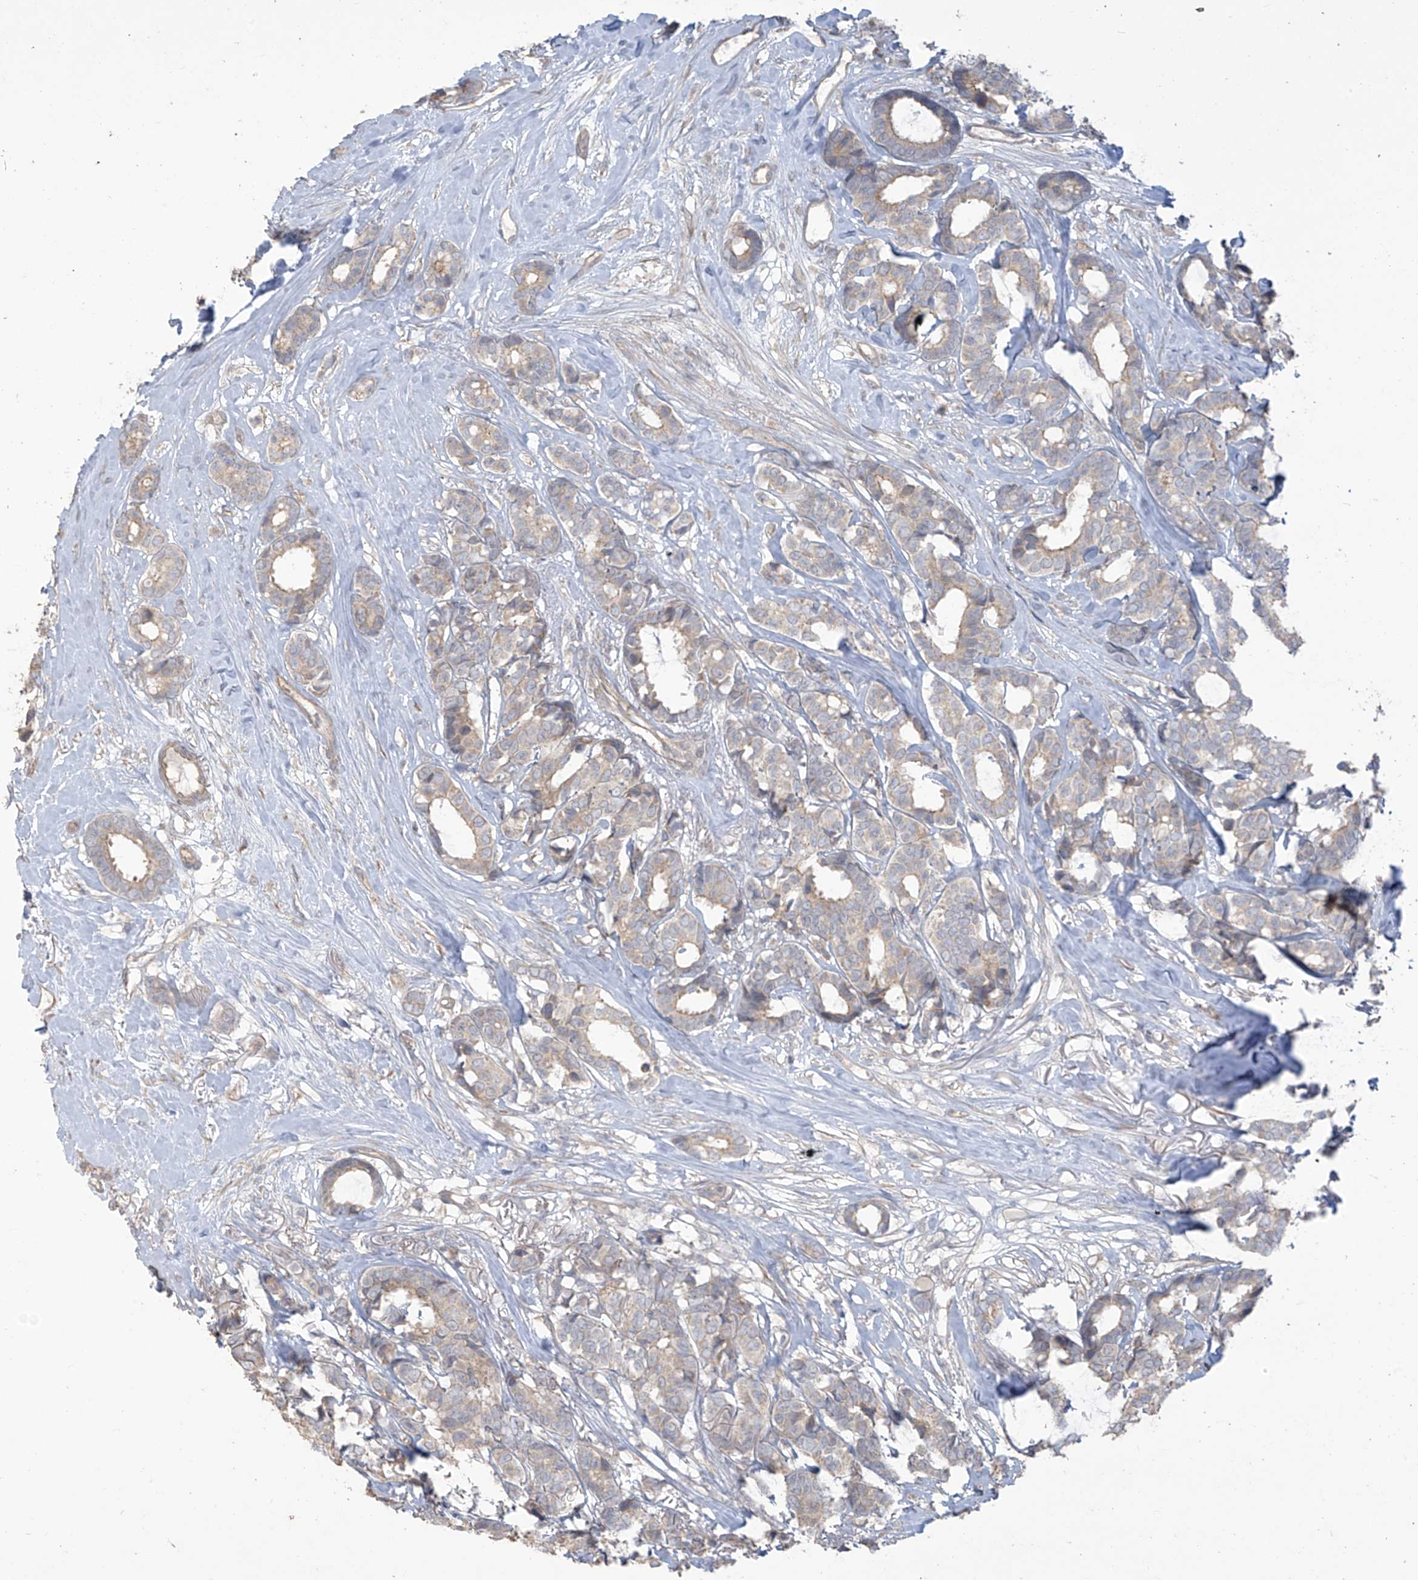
{"staining": {"intensity": "weak", "quantity": "<25%", "location": "cytoplasmic/membranous"}, "tissue": "breast cancer", "cell_type": "Tumor cells", "image_type": "cancer", "snomed": [{"axis": "morphology", "description": "Duct carcinoma"}, {"axis": "topography", "description": "Breast"}], "caption": "Tumor cells are negative for protein expression in human breast cancer (intraductal carcinoma). (DAB immunohistochemistry (IHC) visualized using brightfield microscopy, high magnification).", "gene": "MAGIX", "patient": {"sex": "female", "age": 87}}